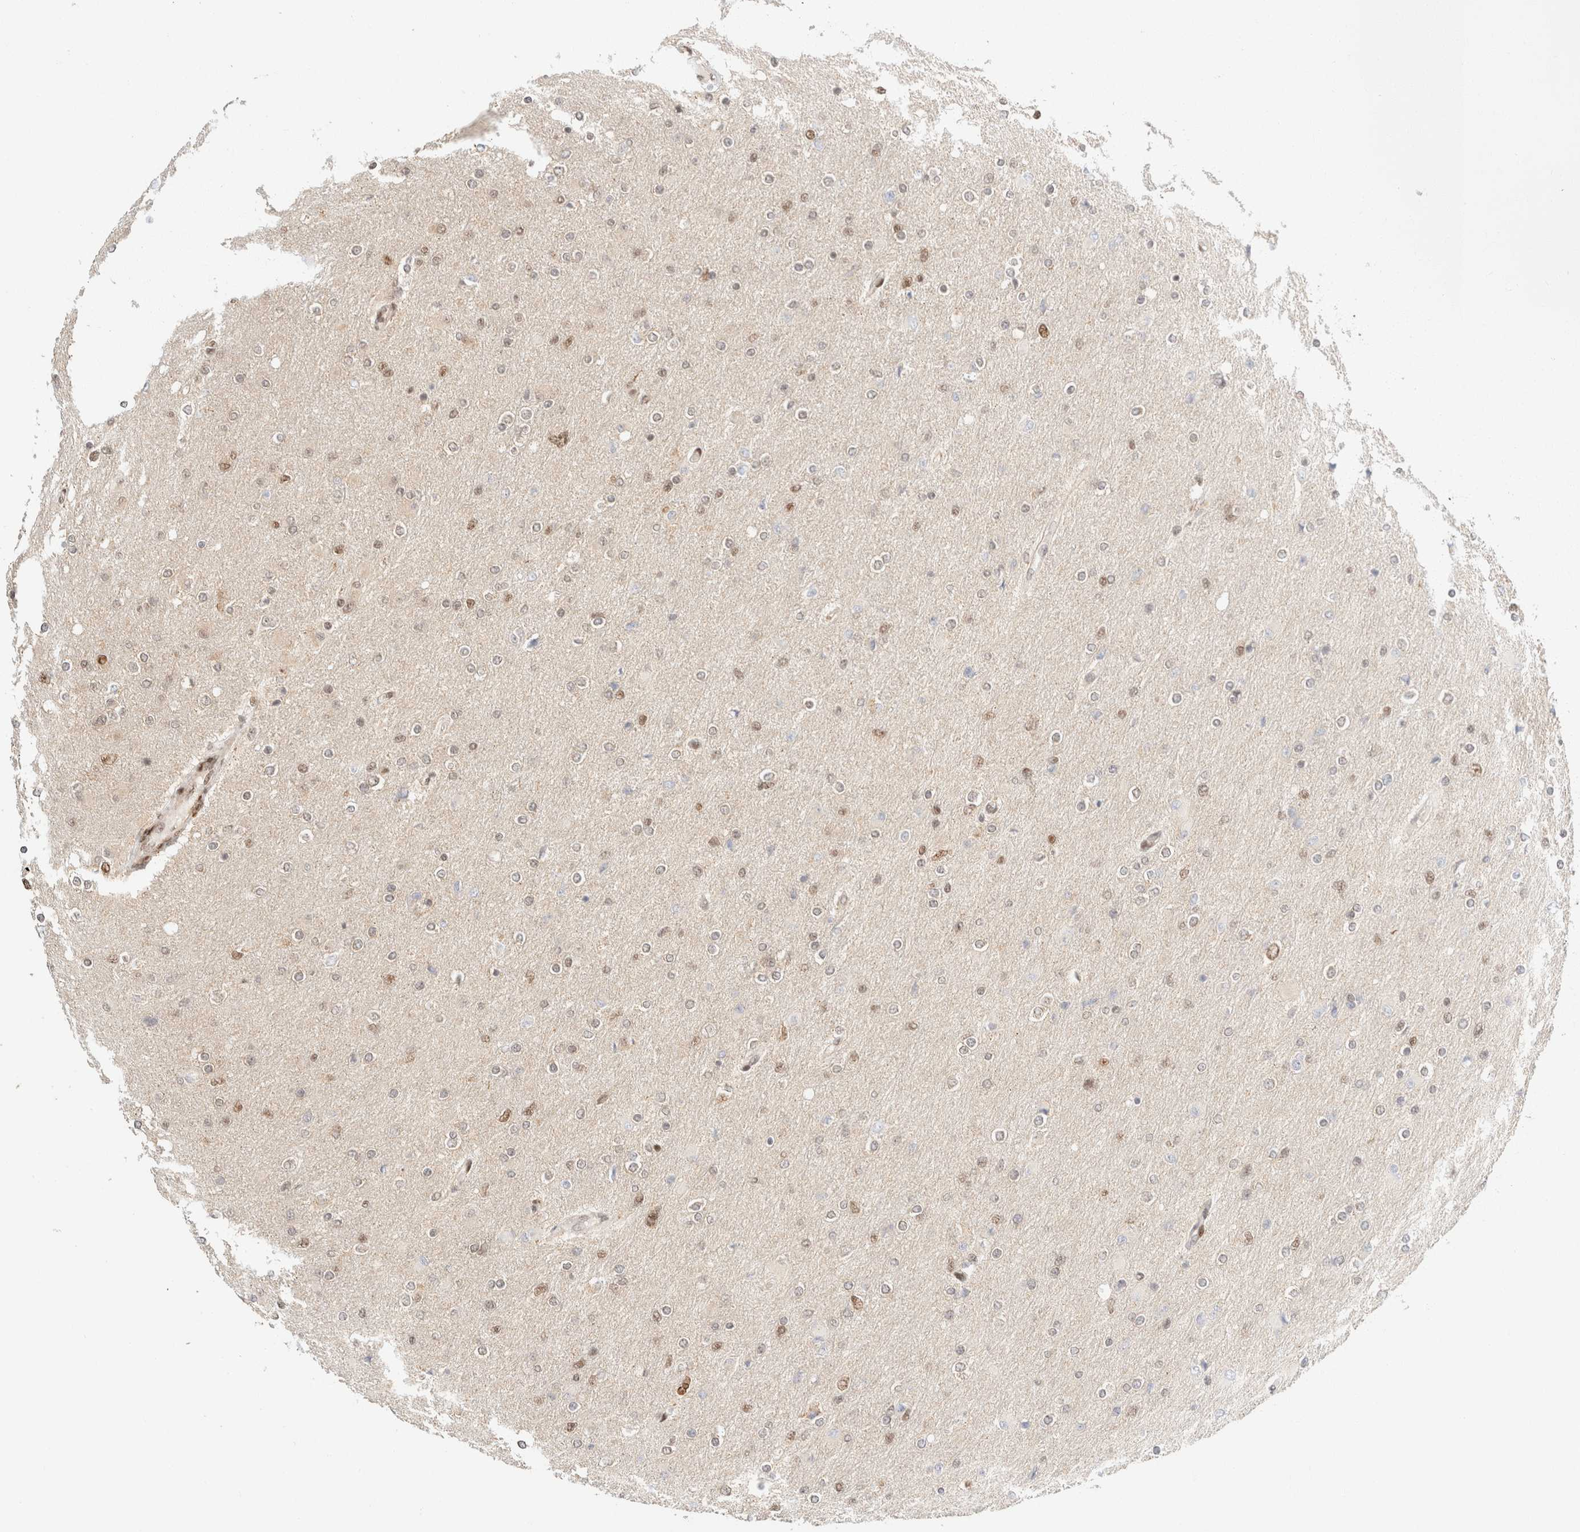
{"staining": {"intensity": "moderate", "quantity": "<25%", "location": "nuclear"}, "tissue": "glioma", "cell_type": "Tumor cells", "image_type": "cancer", "snomed": [{"axis": "morphology", "description": "Glioma, malignant, High grade"}, {"axis": "topography", "description": "Cerebral cortex"}], "caption": "The histopathology image reveals immunohistochemical staining of glioma. There is moderate nuclear staining is seen in about <25% of tumor cells.", "gene": "ZNF768", "patient": {"sex": "female", "age": 36}}